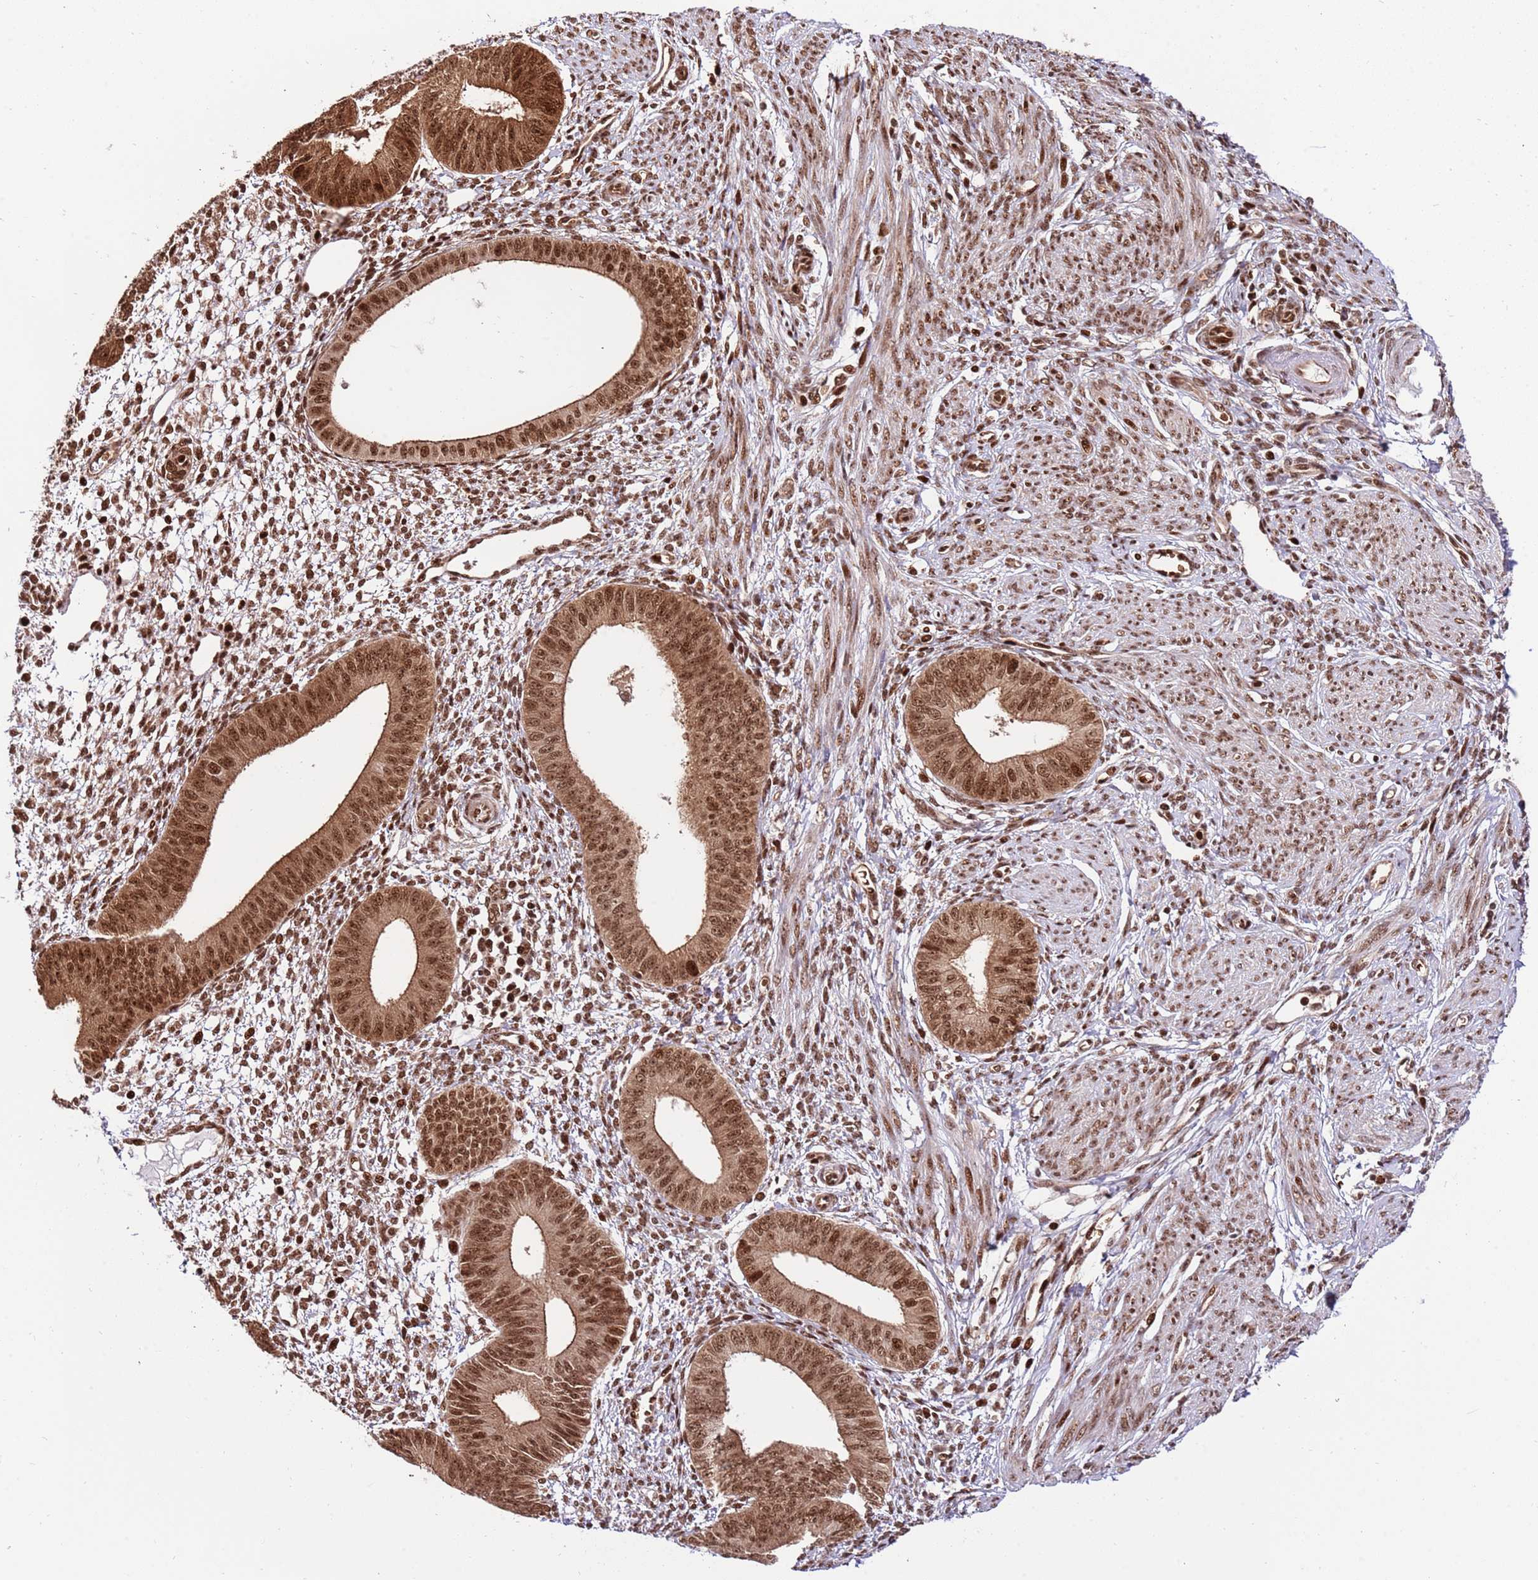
{"staining": {"intensity": "moderate", "quantity": ">75%", "location": "nuclear"}, "tissue": "endometrium", "cell_type": "Cells in endometrial stroma", "image_type": "normal", "snomed": [{"axis": "morphology", "description": "Normal tissue, NOS"}, {"axis": "topography", "description": "Endometrium"}], "caption": "Endometrium was stained to show a protein in brown. There is medium levels of moderate nuclear expression in approximately >75% of cells in endometrial stroma. The staining was performed using DAB to visualize the protein expression in brown, while the nuclei were stained in blue with hematoxylin (Magnification: 20x).", "gene": "RIF1", "patient": {"sex": "female", "age": 49}}